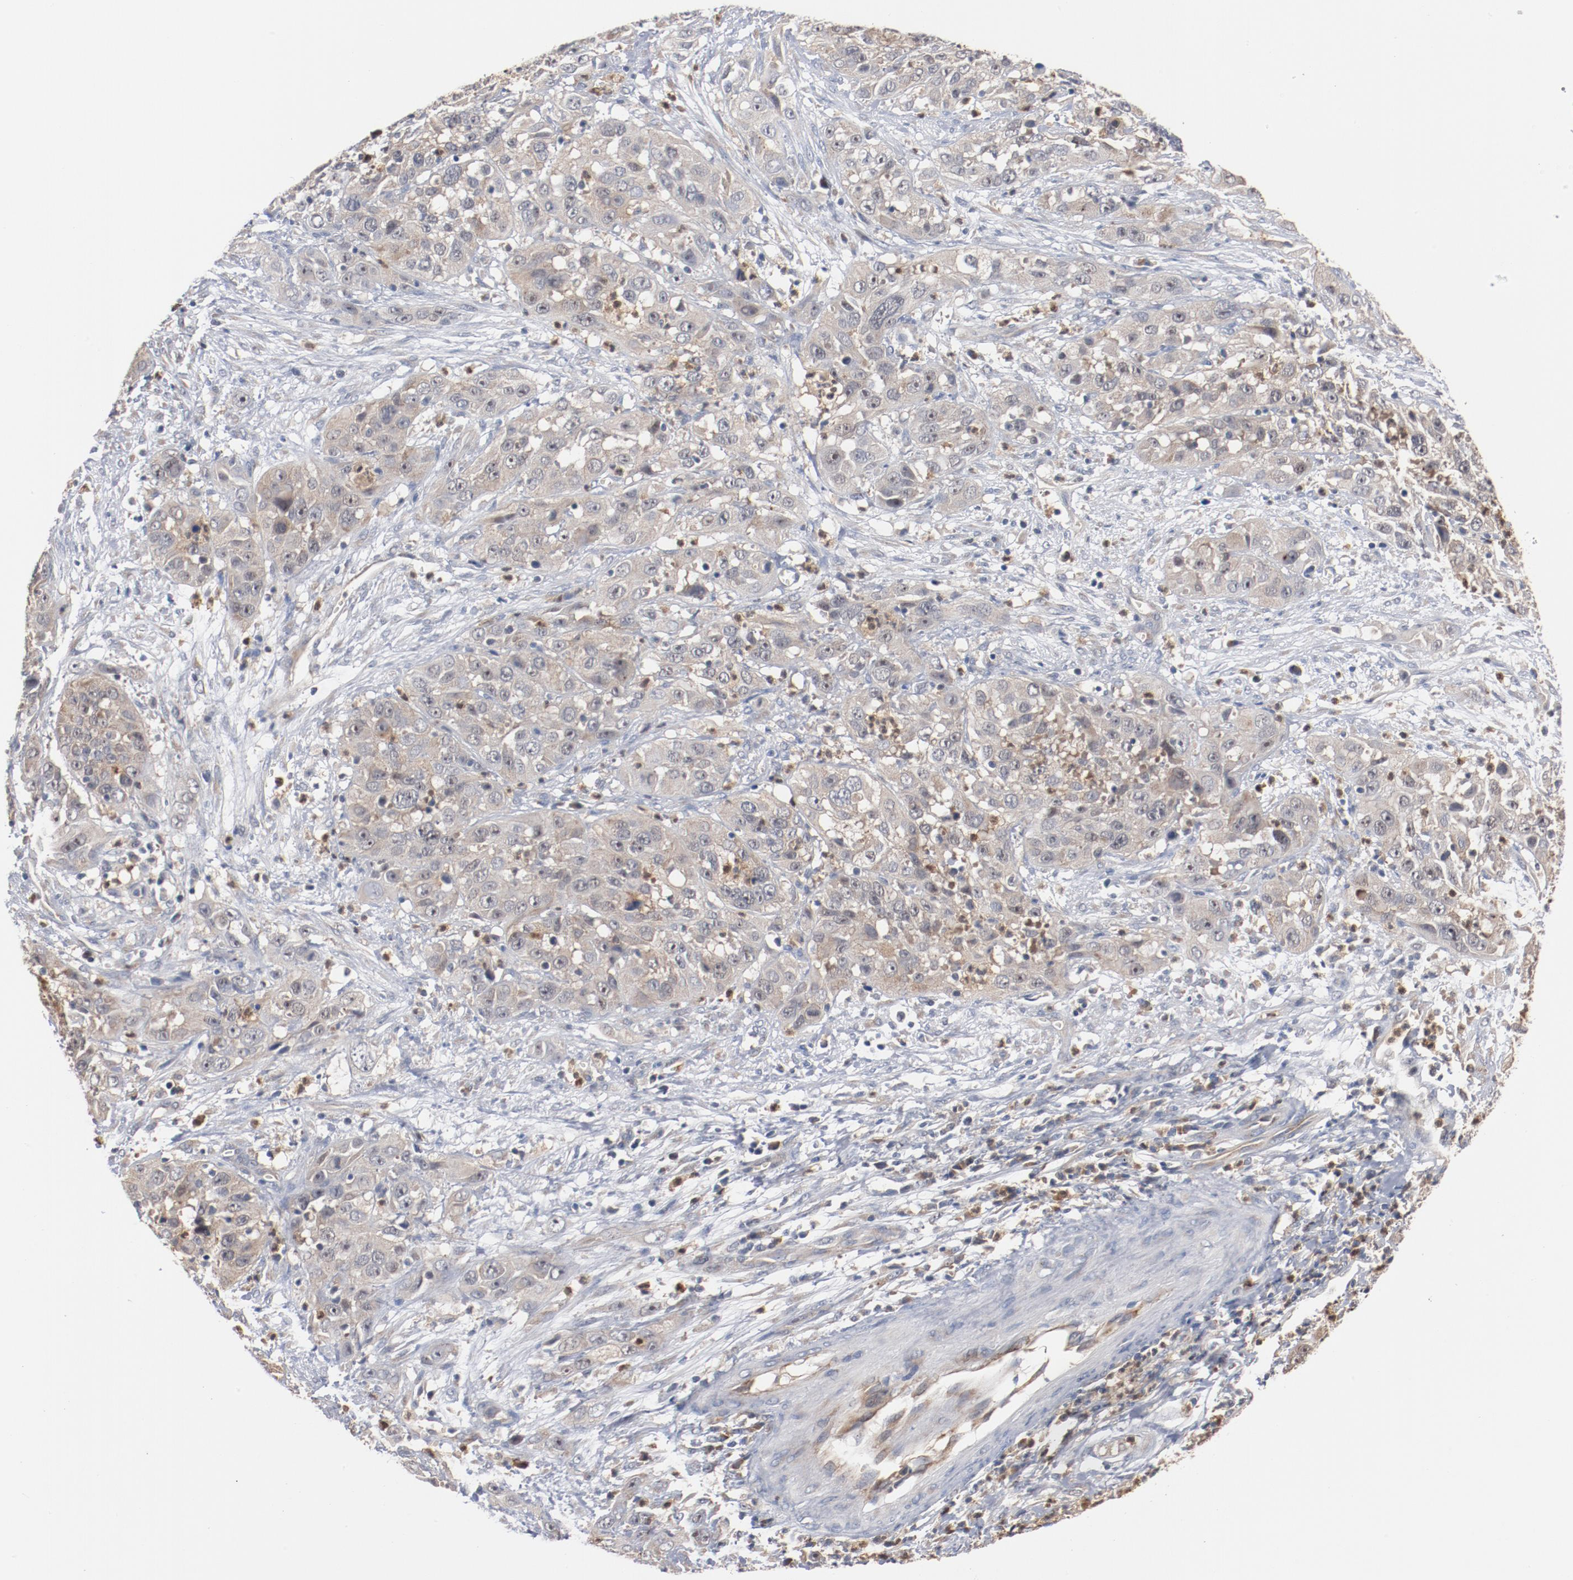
{"staining": {"intensity": "weak", "quantity": ">75%", "location": "cytoplasmic/membranous"}, "tissue": "cervical cancer", "cell_type": "Tumor cells", "image_type": "cancer", "snomed": [{"axis": "morphology", "description": "Squamous cell carcinoma, NOS"}, {"axis": "topography", "description": "Cervix"}], "caption": "The image exhibits staining of cervical cancer, revealing weak cytoplasmic/membranous protein positivity (brown color) within tumor cells.", "gene": "RNASE11", "patient": {"sex": "female", "age": 32}}